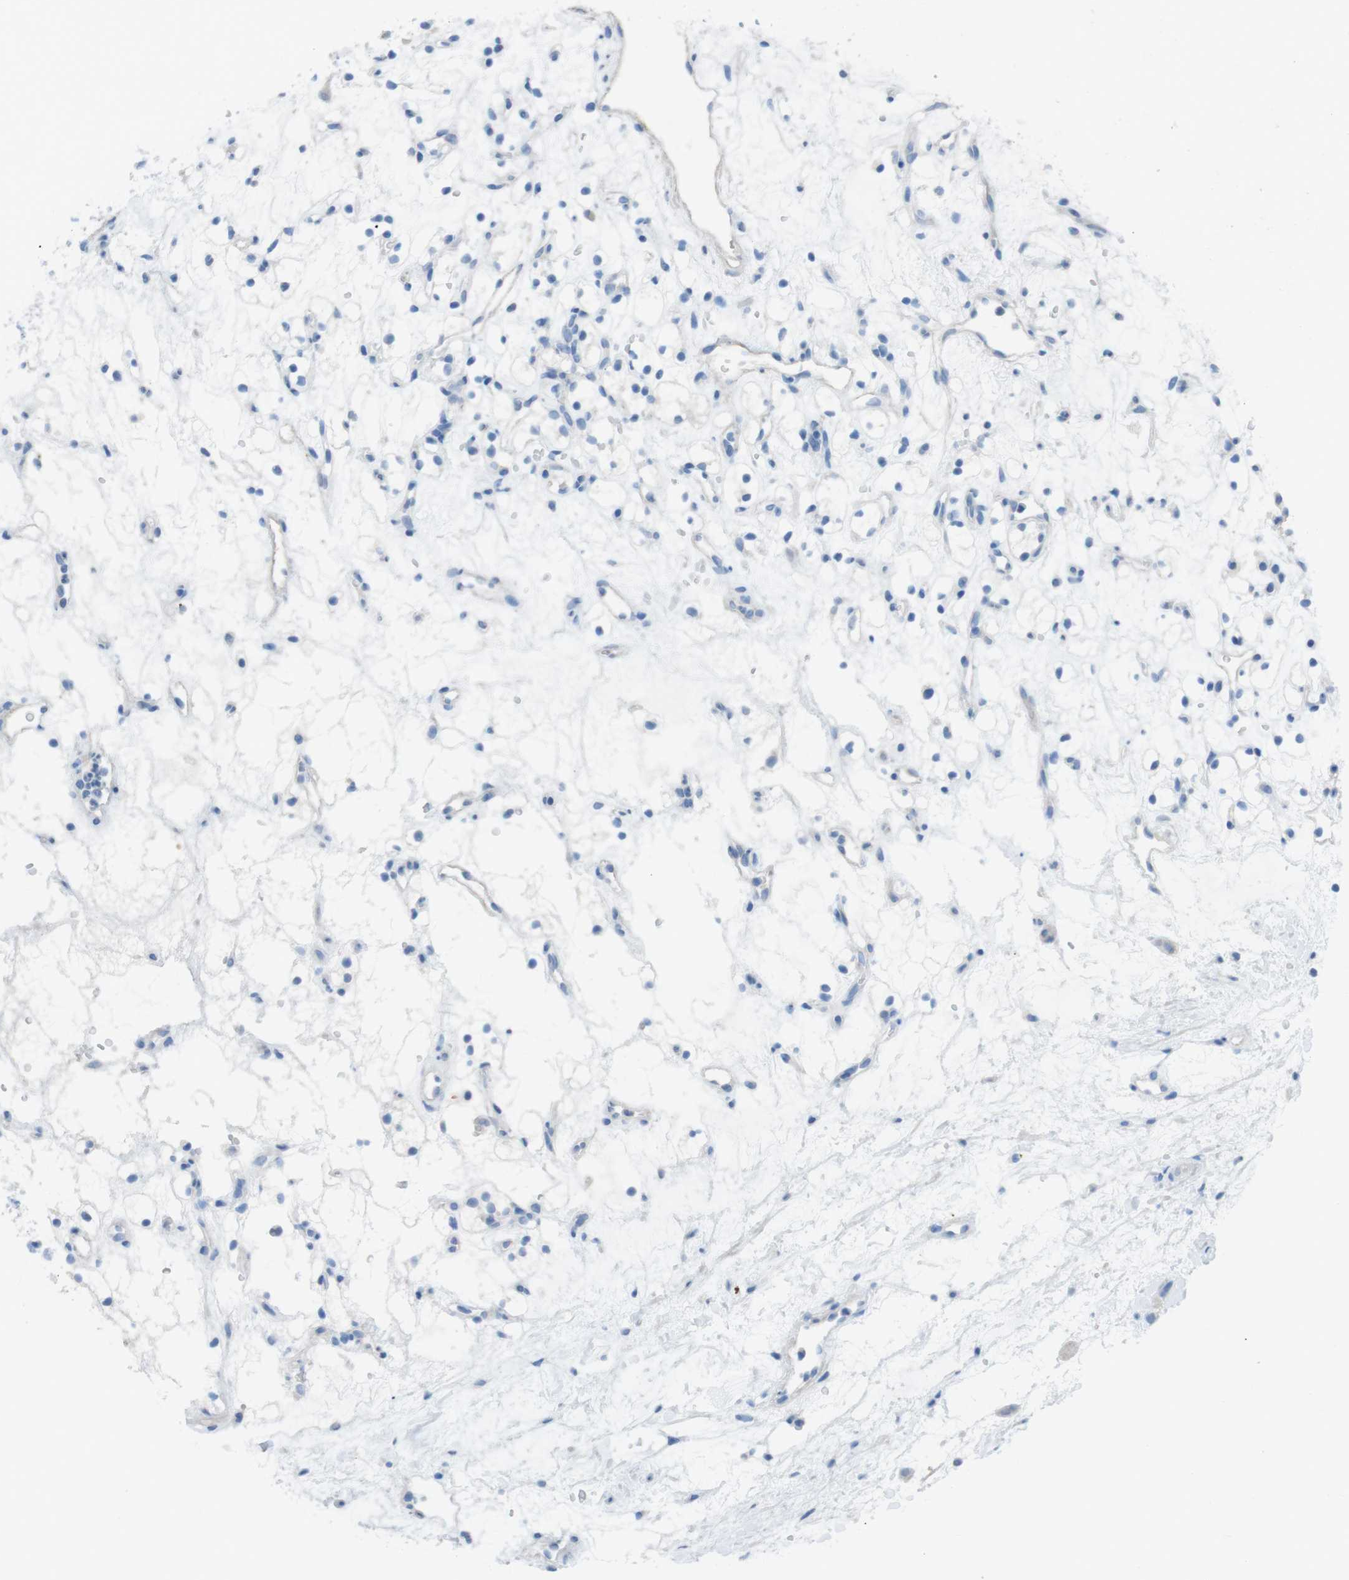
{"staining": {"intensity": "negative", "quantity": "none", "location": "none"}, "tissue": "renal cancer", "cell_type": "Tumor cells", "image_type": "cancer", "snomed": [{"axis": "morphology", "description": "Adenocarcinoma, NOS"}, {"axis": "topography", "description": "Kidney"}], "caption": "High magnification brightfield microscopy of adenocarcinoma (renal) stained with DAB (3,3'-diaminobenzidine) (brown) and counterstained with hematoxylin (blue): tumor cells show no significant positivity.", "gene": "CYP2C8", "patient": {"sex": "female", "age": 60}}